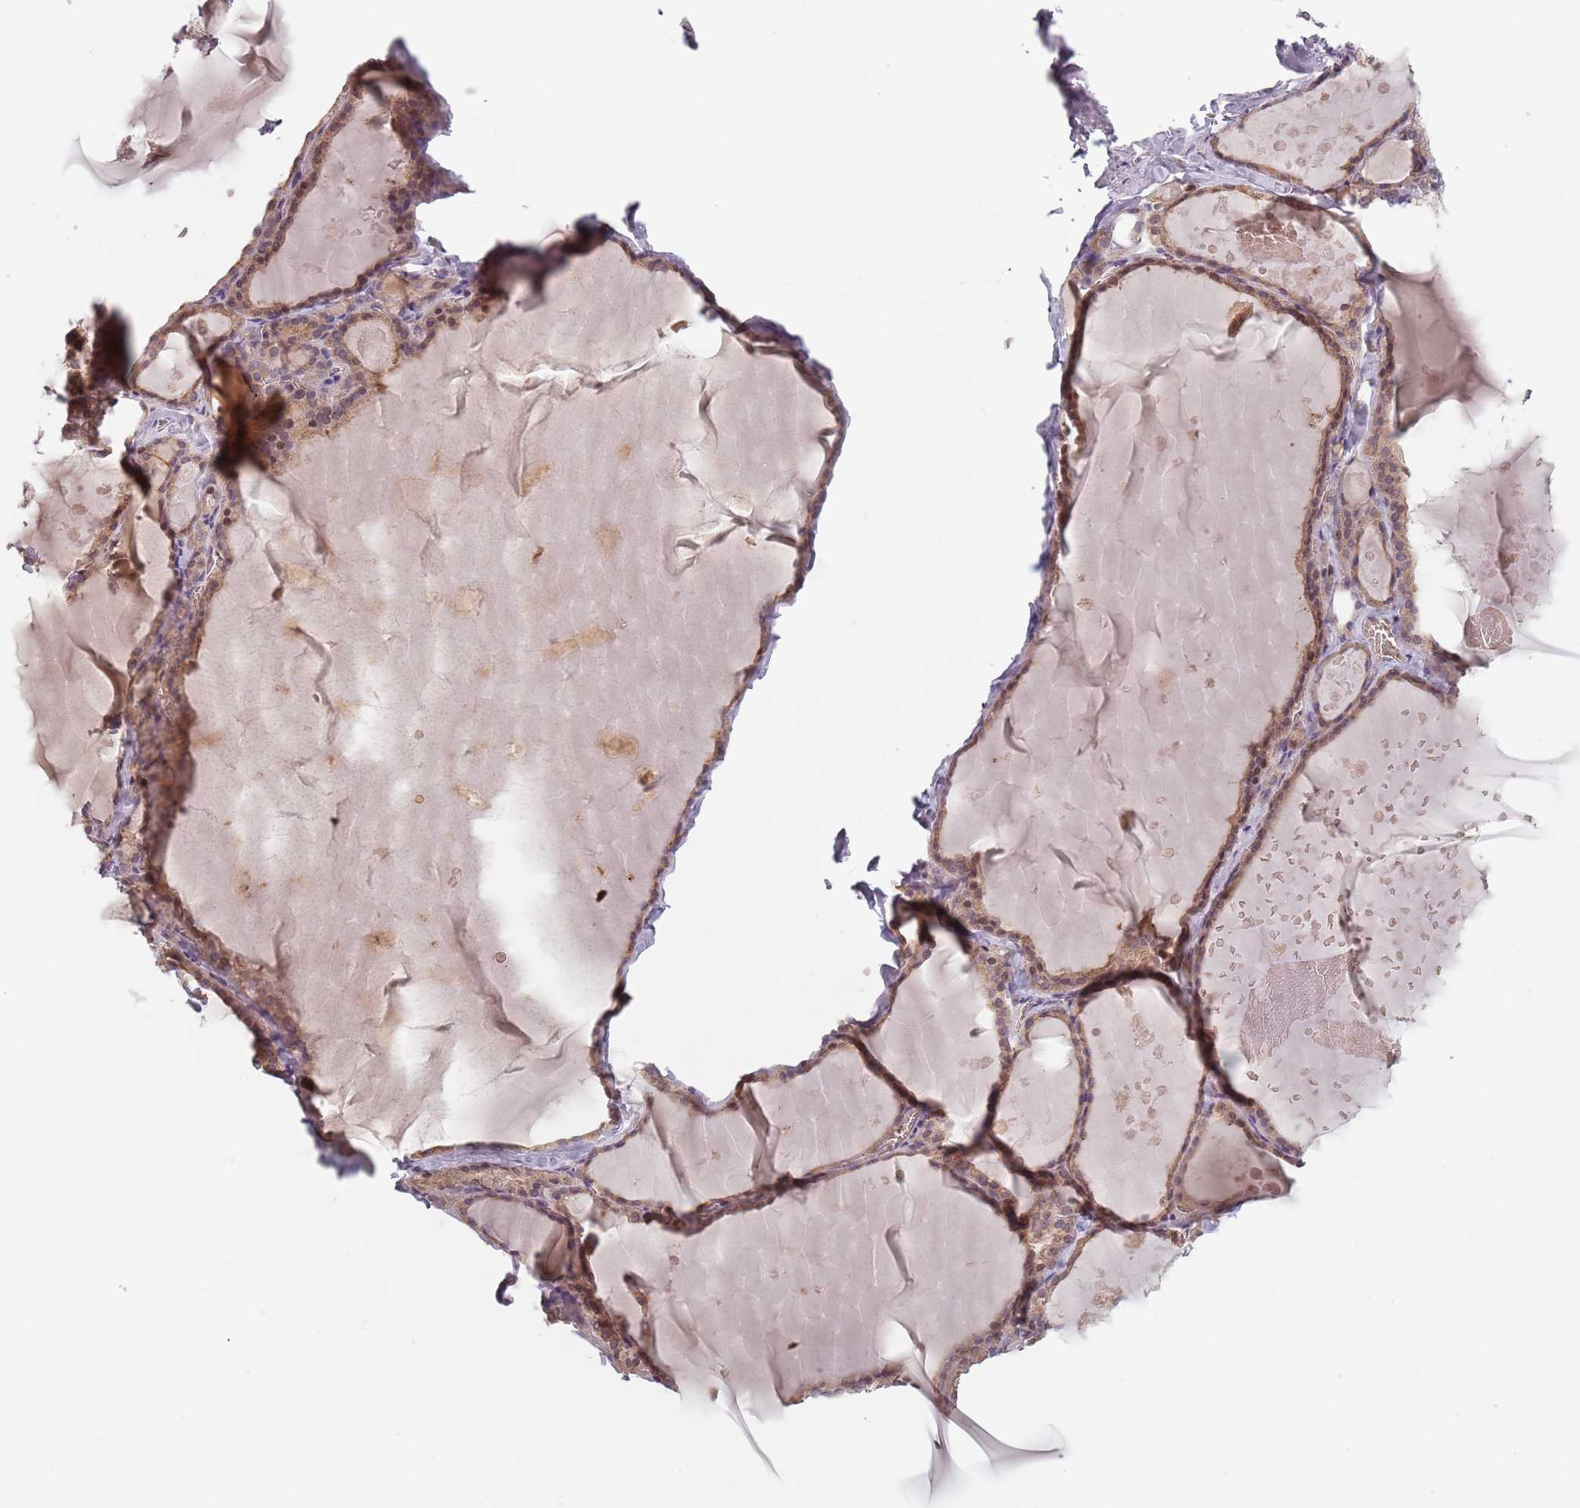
{"staining": {"intensity": "moderate", "quantity": ">75%", "location": "cytoplasmic/membranous"}, "tissue": "thyroid gland", "cell_type": "Glandular cells", "image_type": "normal", "snomed": [{"axis": "morphology", "description": "Normal tissue, NOS"}, {"axis": "topography", "description": "Thyroid gland"}], "caption": "Brown immunohistochemical staining in benign thyroid gland displays moderate cytoplasmic/membranous positivity in approximately >75% of glandular cells.", "gene": "ASB13", "patient": {"sex": "male", "age": 56}}